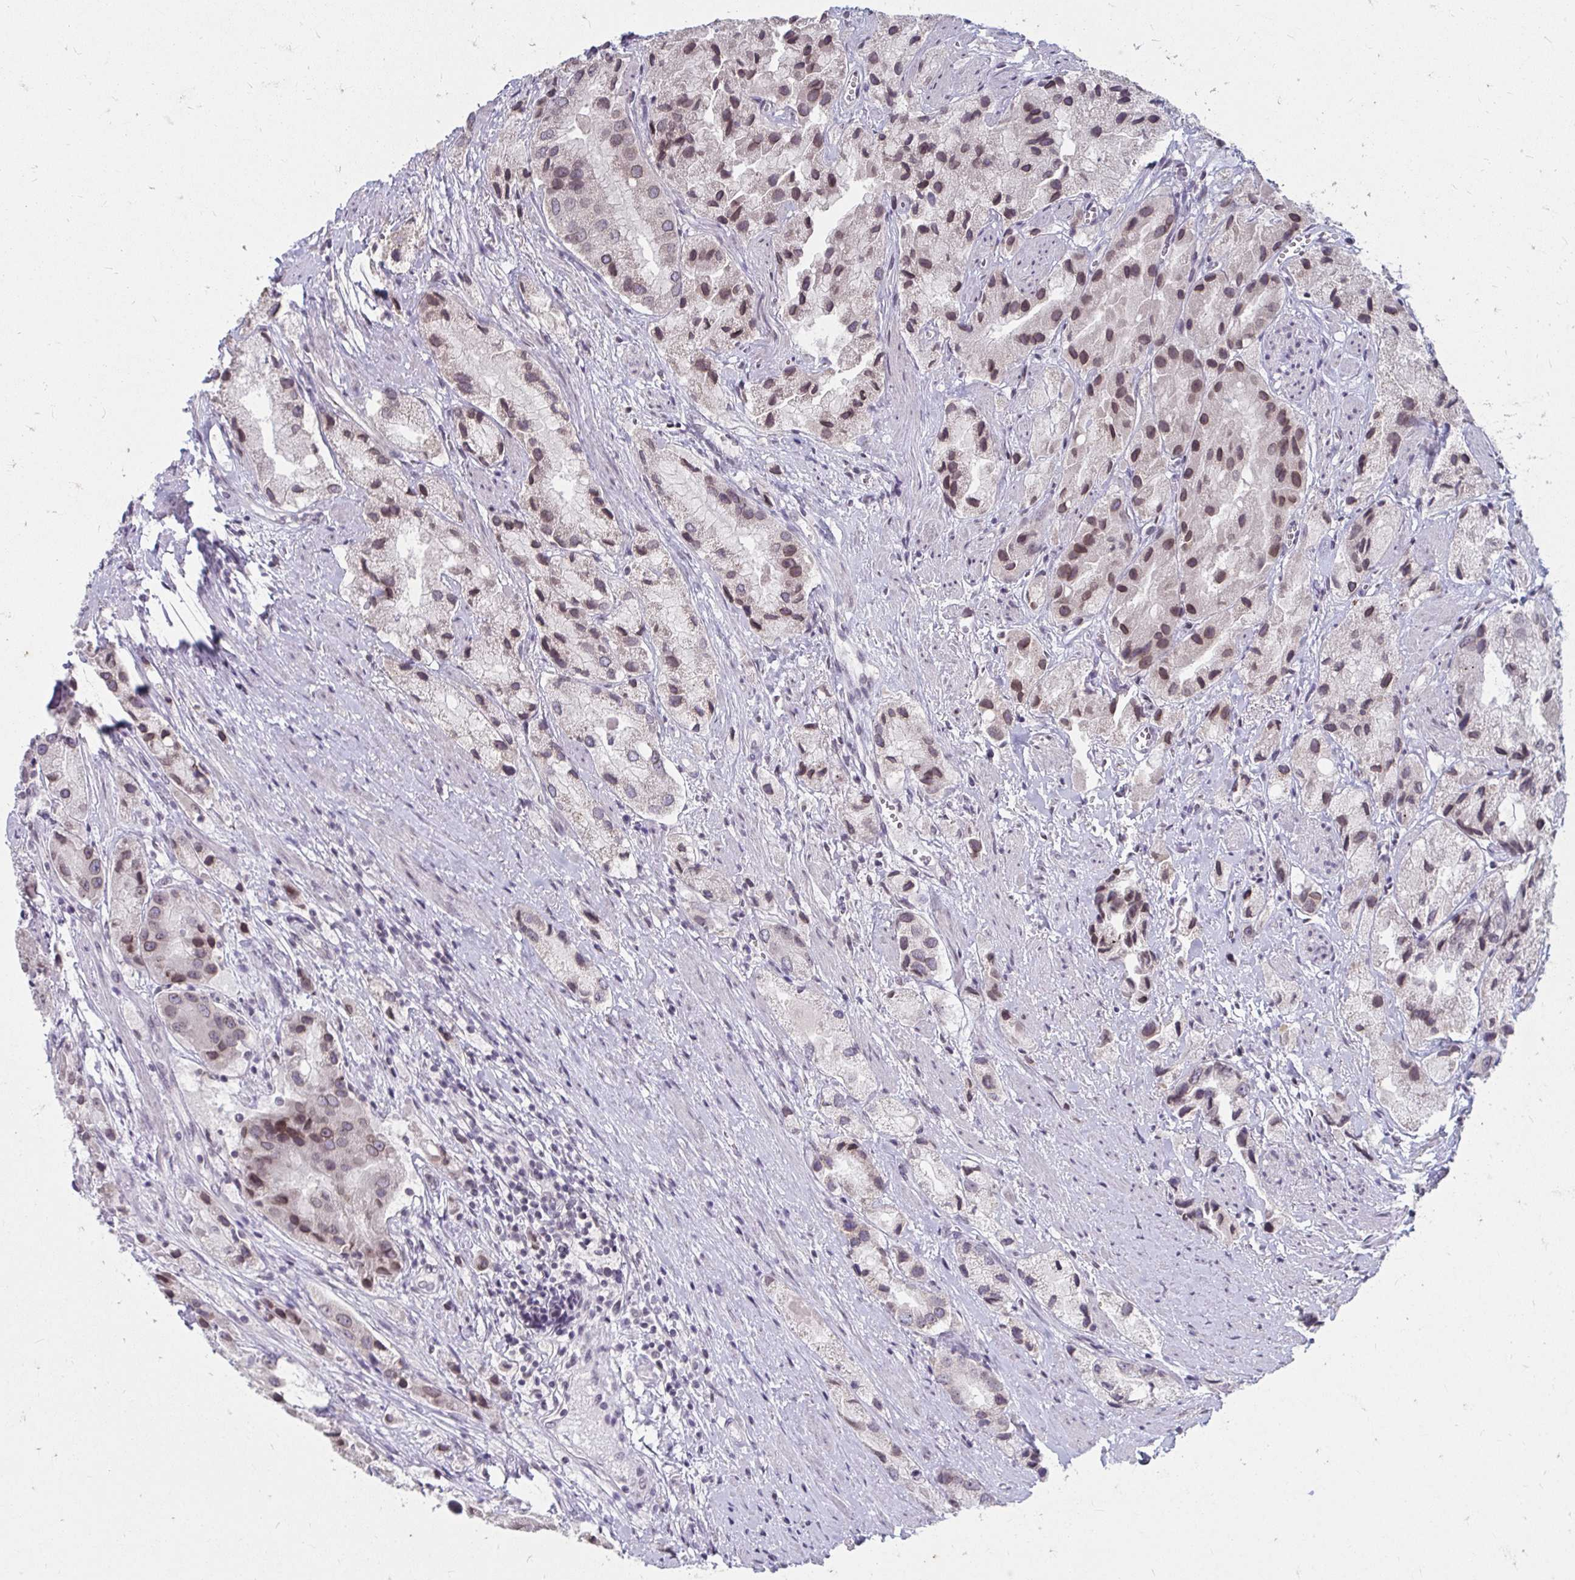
{"staining": {"intensity": "moderate", "quantity": "25%-75%", "location": "nuclear"}, "tissue": "prostate cancer", "cell_type": "Tumor cells", "image_type": "cancer", "snomed": [{"axis": "morphology", "description": "Adenocarcinoma, Low grade"}, {"axis": "topography", "description": "Prostate"}], "caption": "DAB (3,3'-diaminobenzidine) immunohistochemical staining of prostate cancer (adenocarcinoma (low-grade)) exhibits moderate nuclear protein expression in approximately 25%-75% of tumor cells. (DAB = brown stain, brightfield microscopy at high magnification).", "gene": "NUP133", "patient": {"sex": "male", "age": 69}}